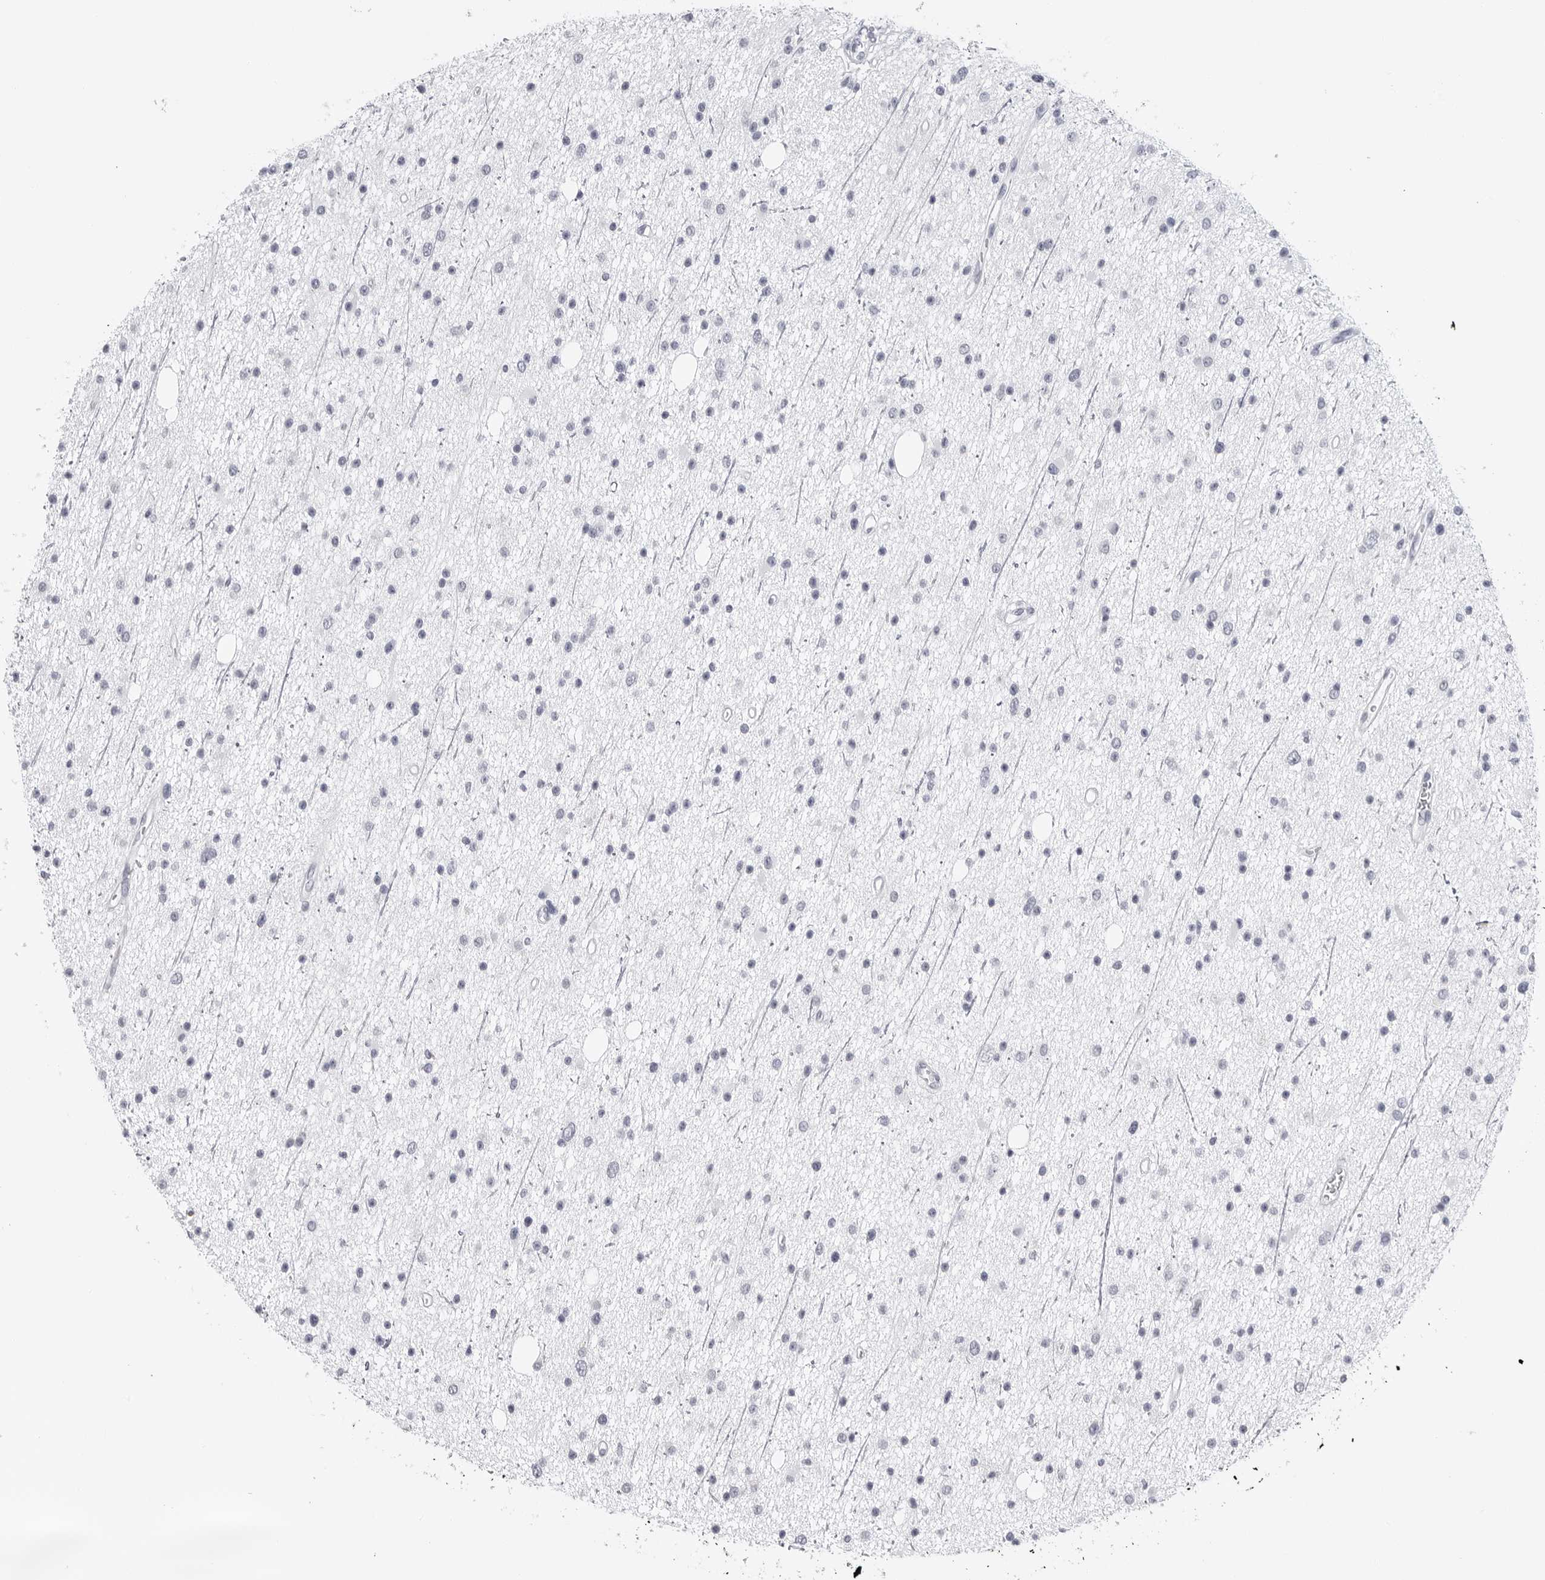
{"staining": {"intensity": "negative", "quantity": "none", "location": "none"}, "tissue": "glioma", "cell_type": "Tumor cells", "image_type": "cancer", "snomed": [{"axis": "morphology", "description": "Glioma, malignant, Low grade"}, {"axis": "topography", "description": "Cerebral cortex"}], "caption": "Tumor cells show no significant protein staining in glioma.", "gene": "PGA3", "patient": {"sex": "female", "age": 39}}